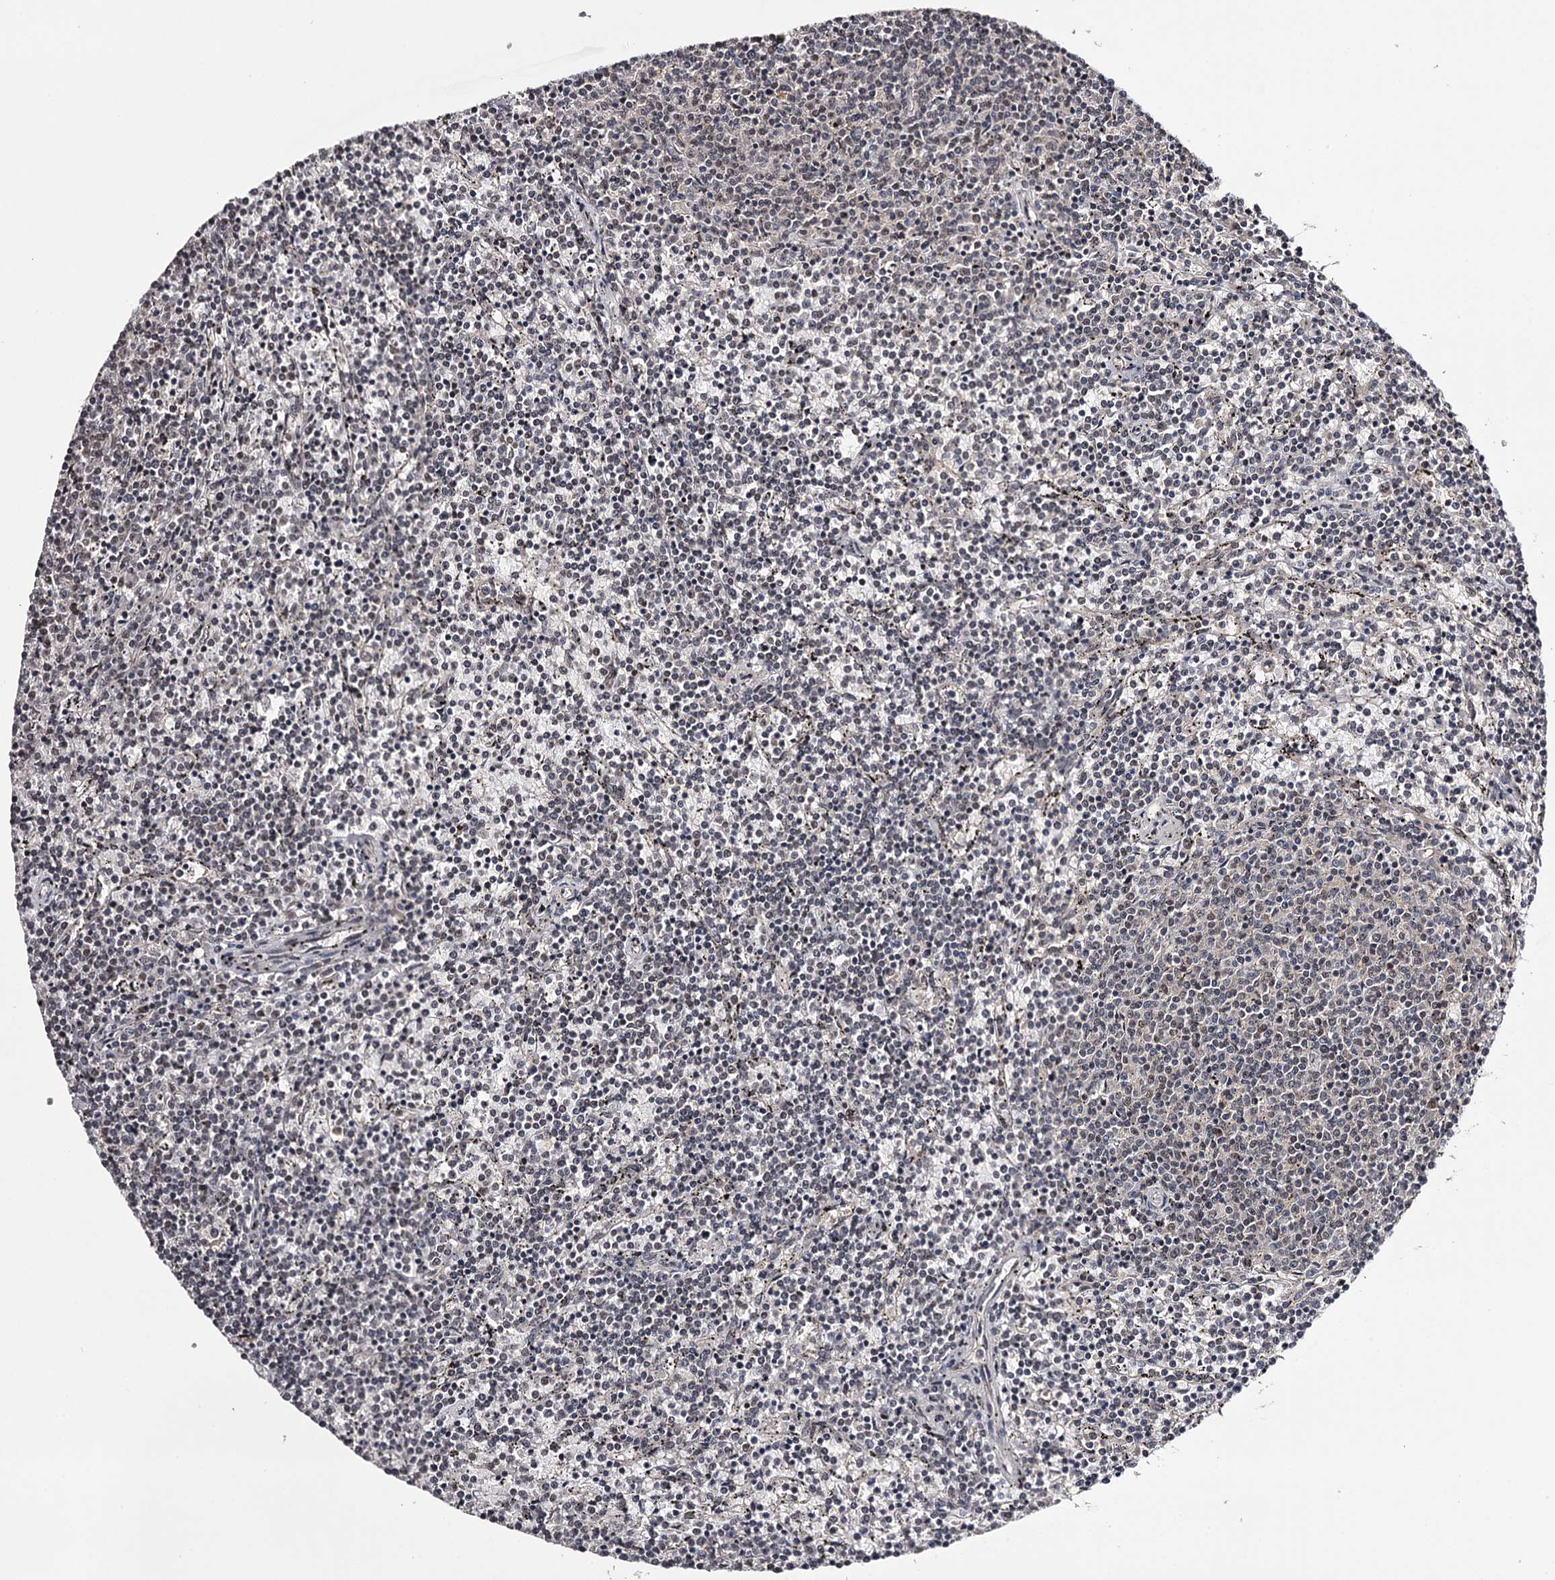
{"staining": {"intensity": "negative", "quantity": "none", "location": "none"}, "tissue": "lymphoma", "cell_type": "Tumor cells", "image_type": "cancer", "snomed": [{"axis": "morphology", "description": "Malignant lymphoma, non-Hodgkin's type, Low grade"}, {"axis": "topography", "description": "Spleen"}], "caption": "Immunohistochemistry photomicrograph of neoplastic tissue: lymphoma stained with DAB (3,3'-diaminobenzidine) displays no significant protein positivity in tumor cells.", "gene": "TTC33", "patient": {"sex": "female", "age": 50}}